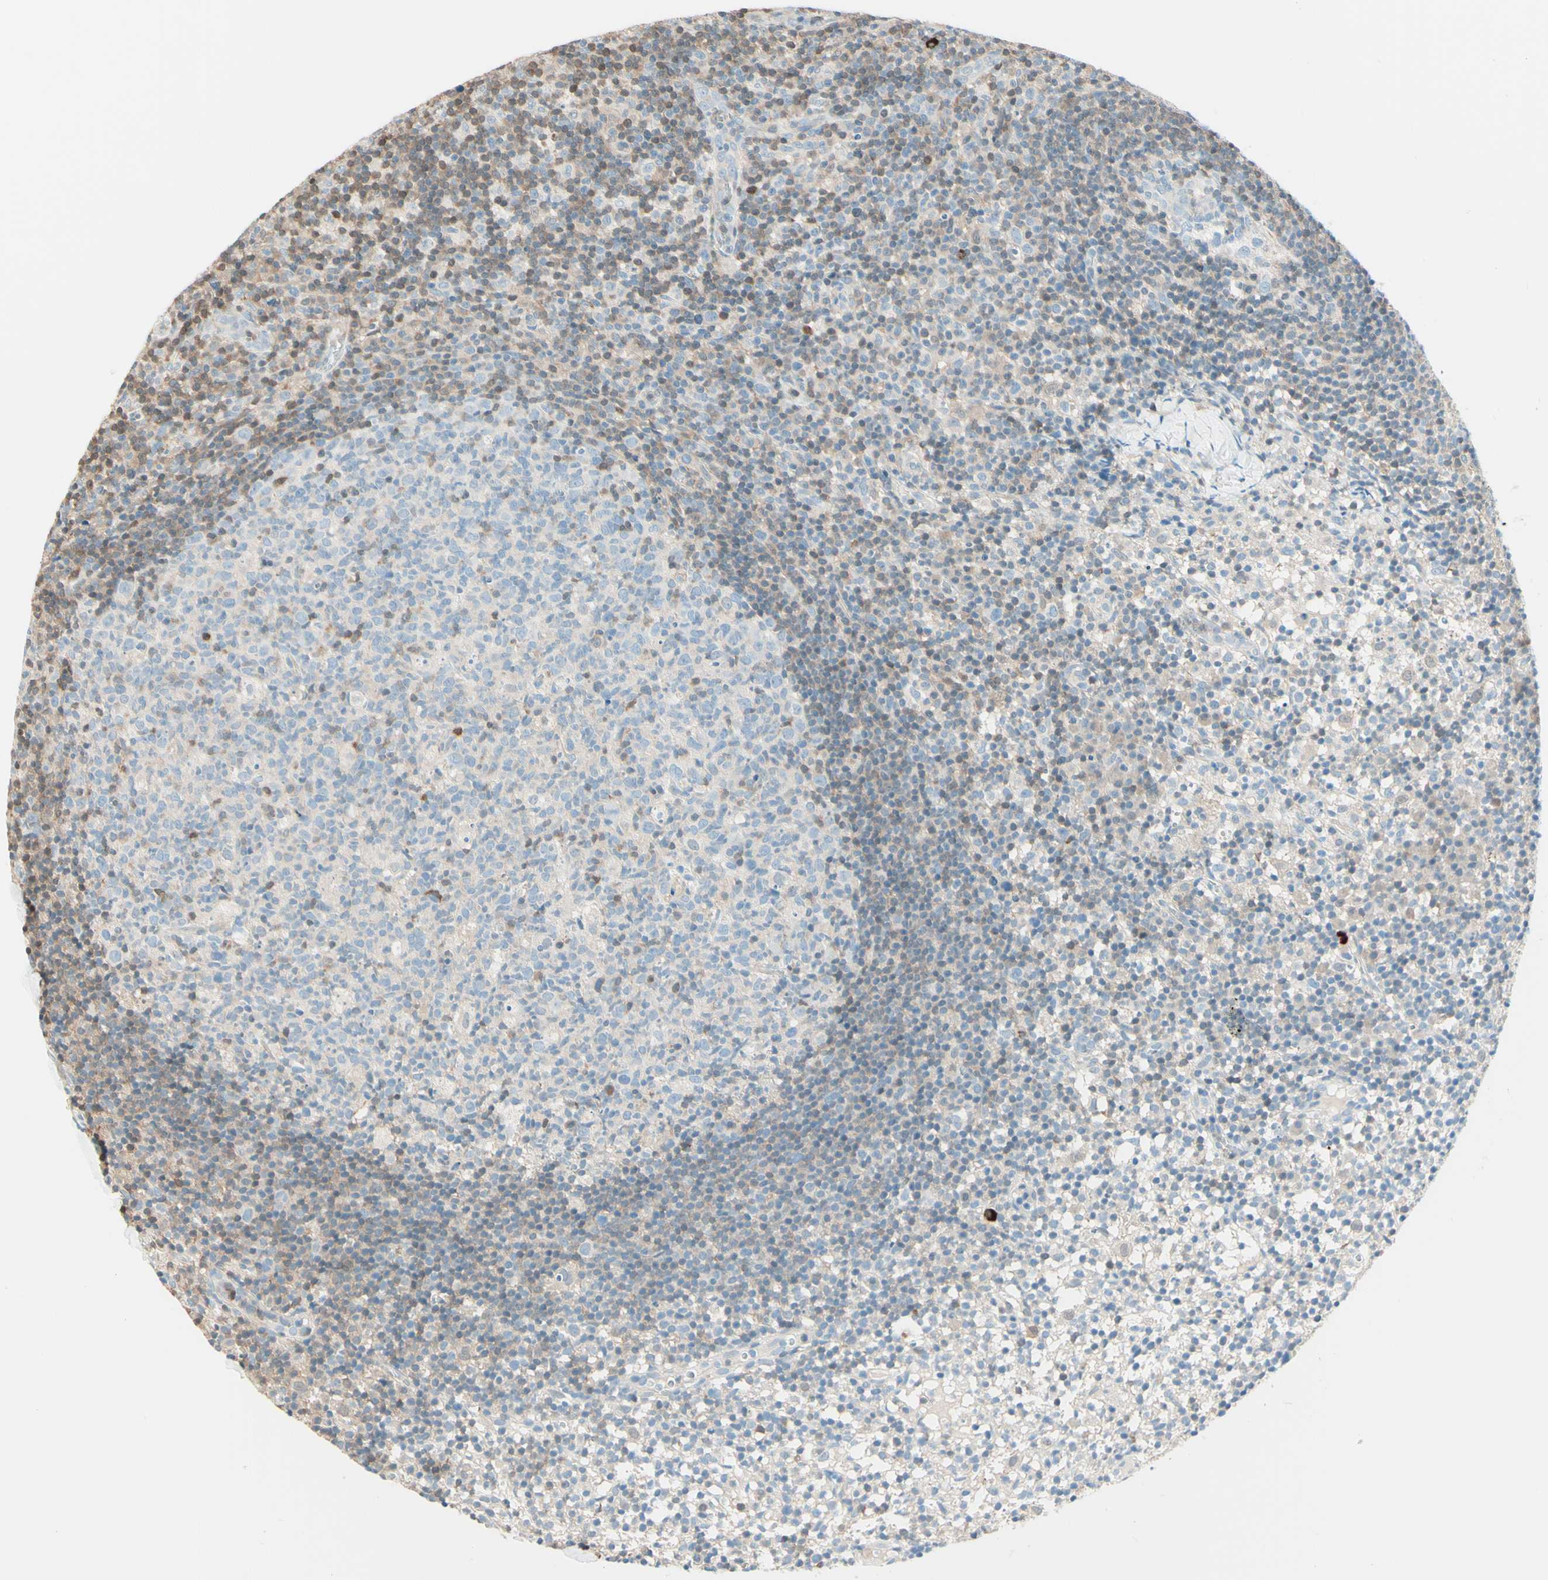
{"staining": {"intensity": "moderate", "quantity": "<25%", "location": "cytoplasmic/membranous"}, "tissue": "lymph node", "cell_type": "Germinal center cells", "image_type": "normal", "snomed": [{"axis": "morphology", "description": "Normal tissue, NOS"}, {"axis": "morphology", "description": "Inflammation, NOS"}, {"axis": "topography", "description": "Lymph node"}], "caption": "Unremarkable lymph node displays moderate cytoplasmic/membranous positivity in about <25% of germinal center cells The staining was performed using DAB (3,3'-diaminobenzidine), with brown indicating positive protein expression. Nuclei are stained blue with hematoxylin..", "gene": "UPK3B", "patient": {"sex": "male", "age": 55}}